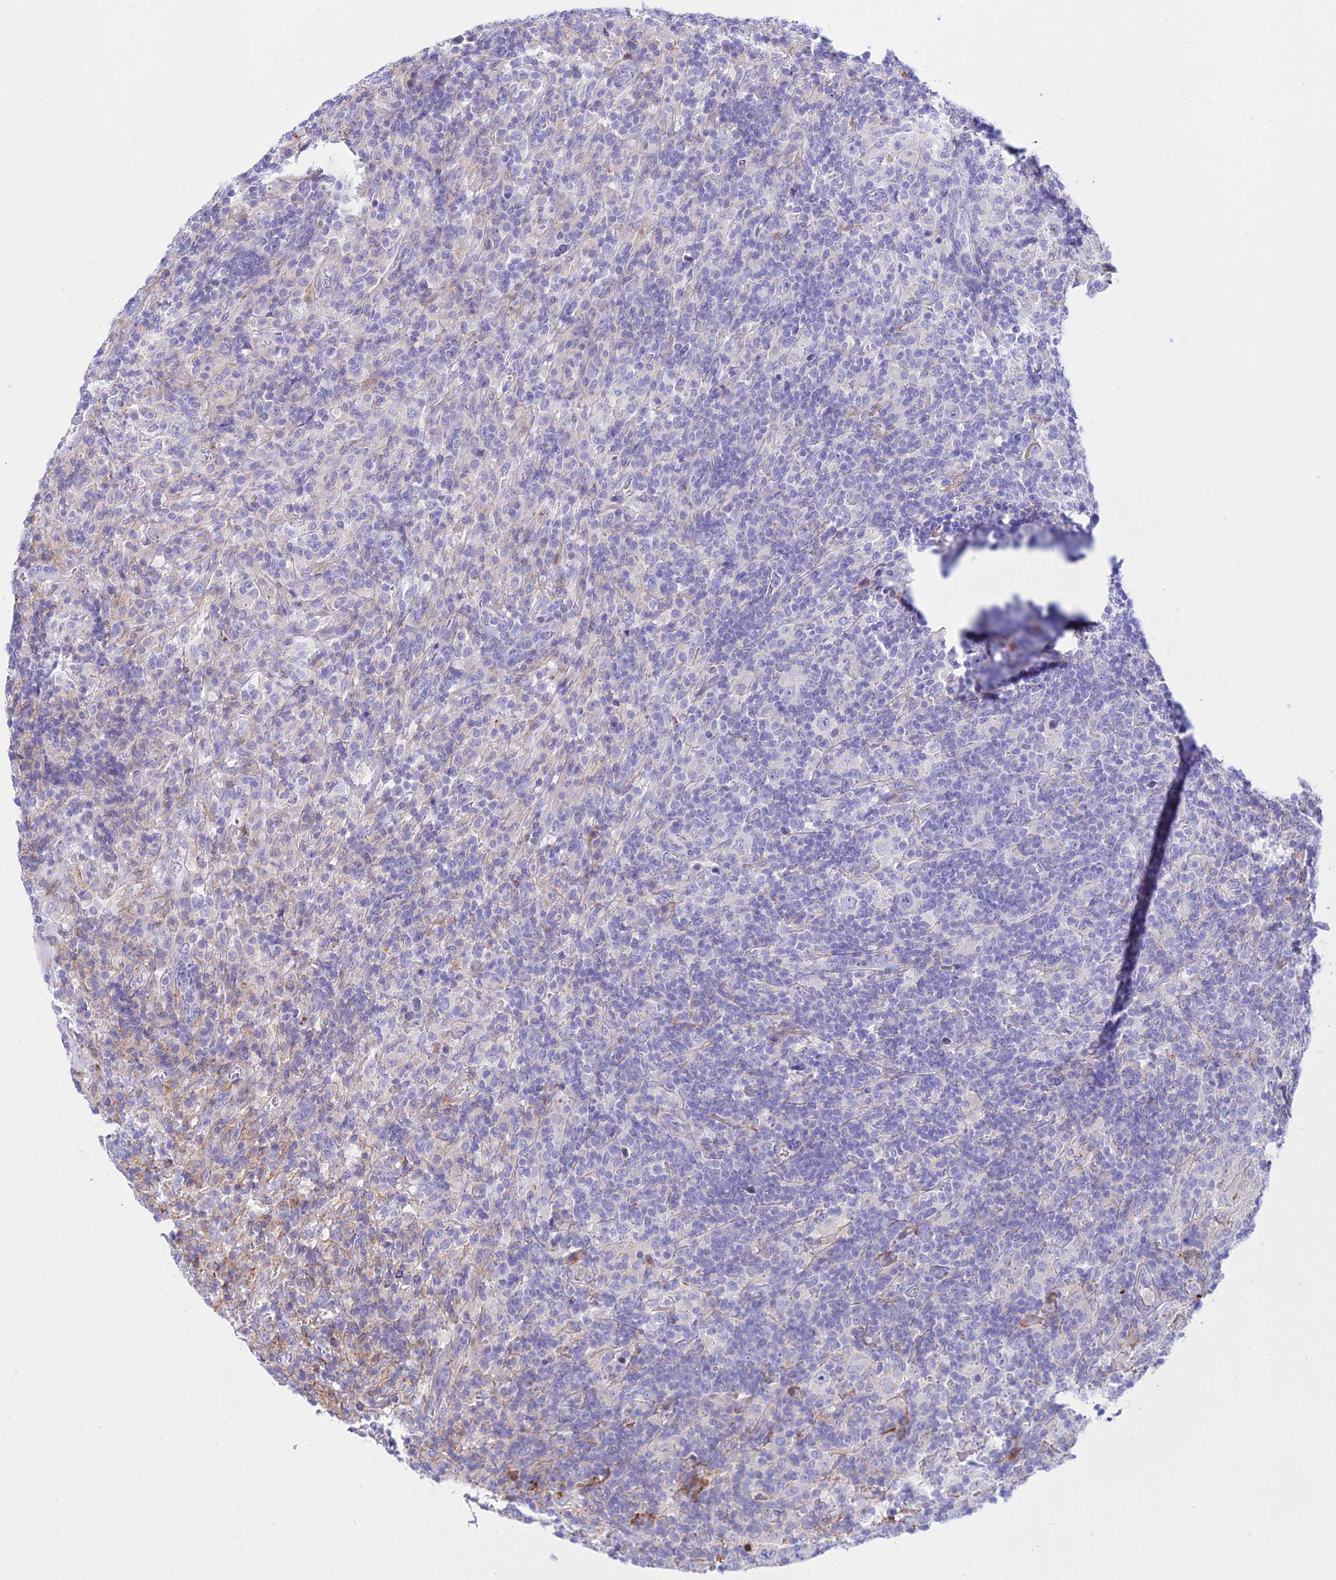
{"staining": {"intensity": "negative", "quantity": "none", "location": "none"}, "tissue": "lymphoma", "cell_type": "Tumor cells", "image_type": "cancer", "snomed": [{"axis": "morphology", "description": "Hodgkin's disease, NOS"}, {"axis": "topography", "description": "Lymph node"}], "caption": "Protein analysis of lymphoma displays no significant staining in tumor cells.", "gene": "DLX1", "patient": {"sex": "male", "age": 70}}